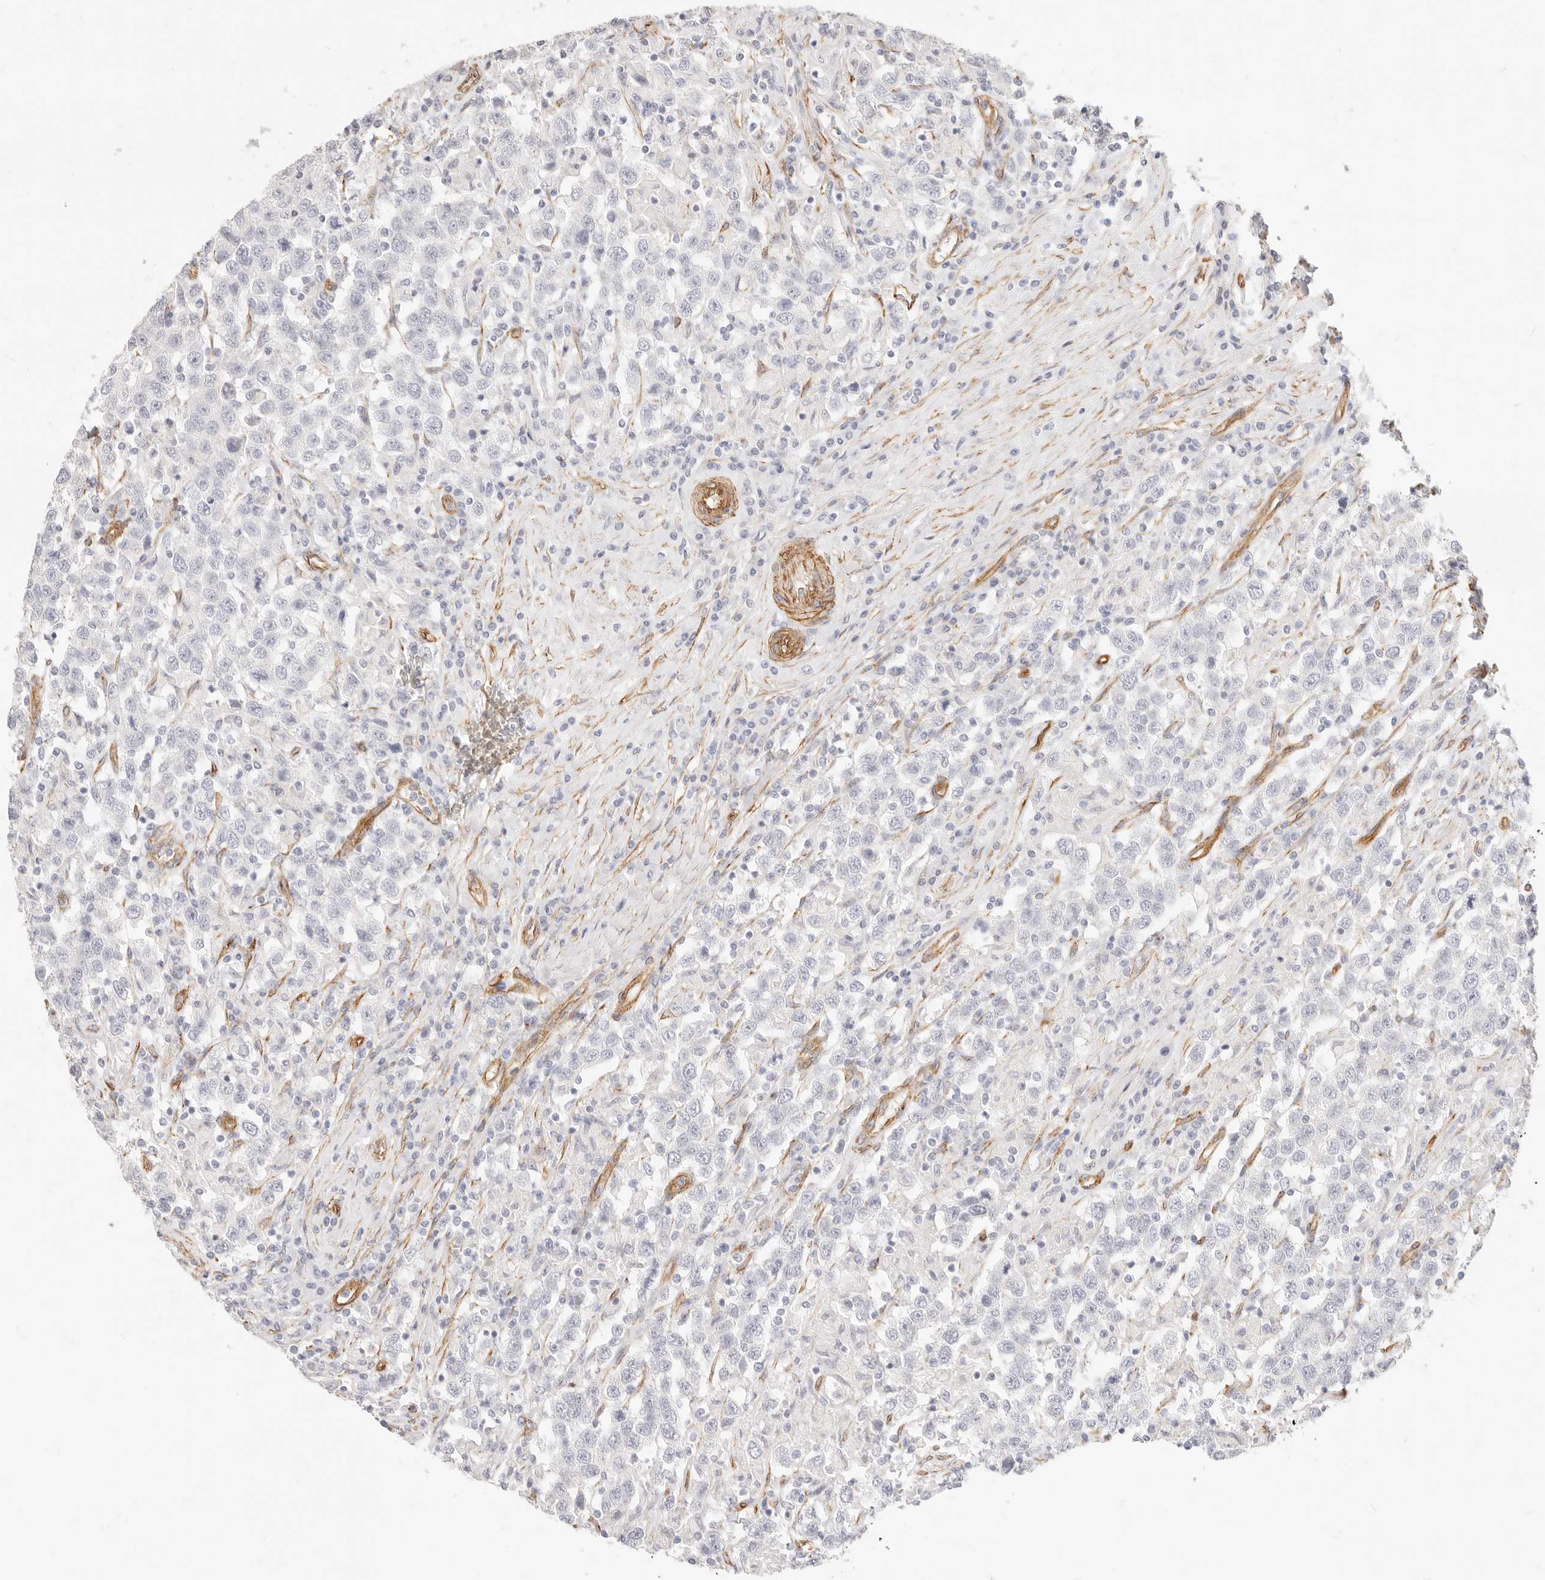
{"staining": {"intensity": "negative", "quantity": "none", "location": "none"}, "tissue": "testis cancer", "cell_type": "Tumor cells", "image_type": "cancer", "snomed": [{"axis": "morphology", "description": "Seminoma, NOS"}, {"axis": "topography", "description": "Testis"}], "caption": "Tumor cells are negative for protein expression in human seminoma (testis).", "gene": "NUS1", "patient": {"sex": "male", "age": 41}}